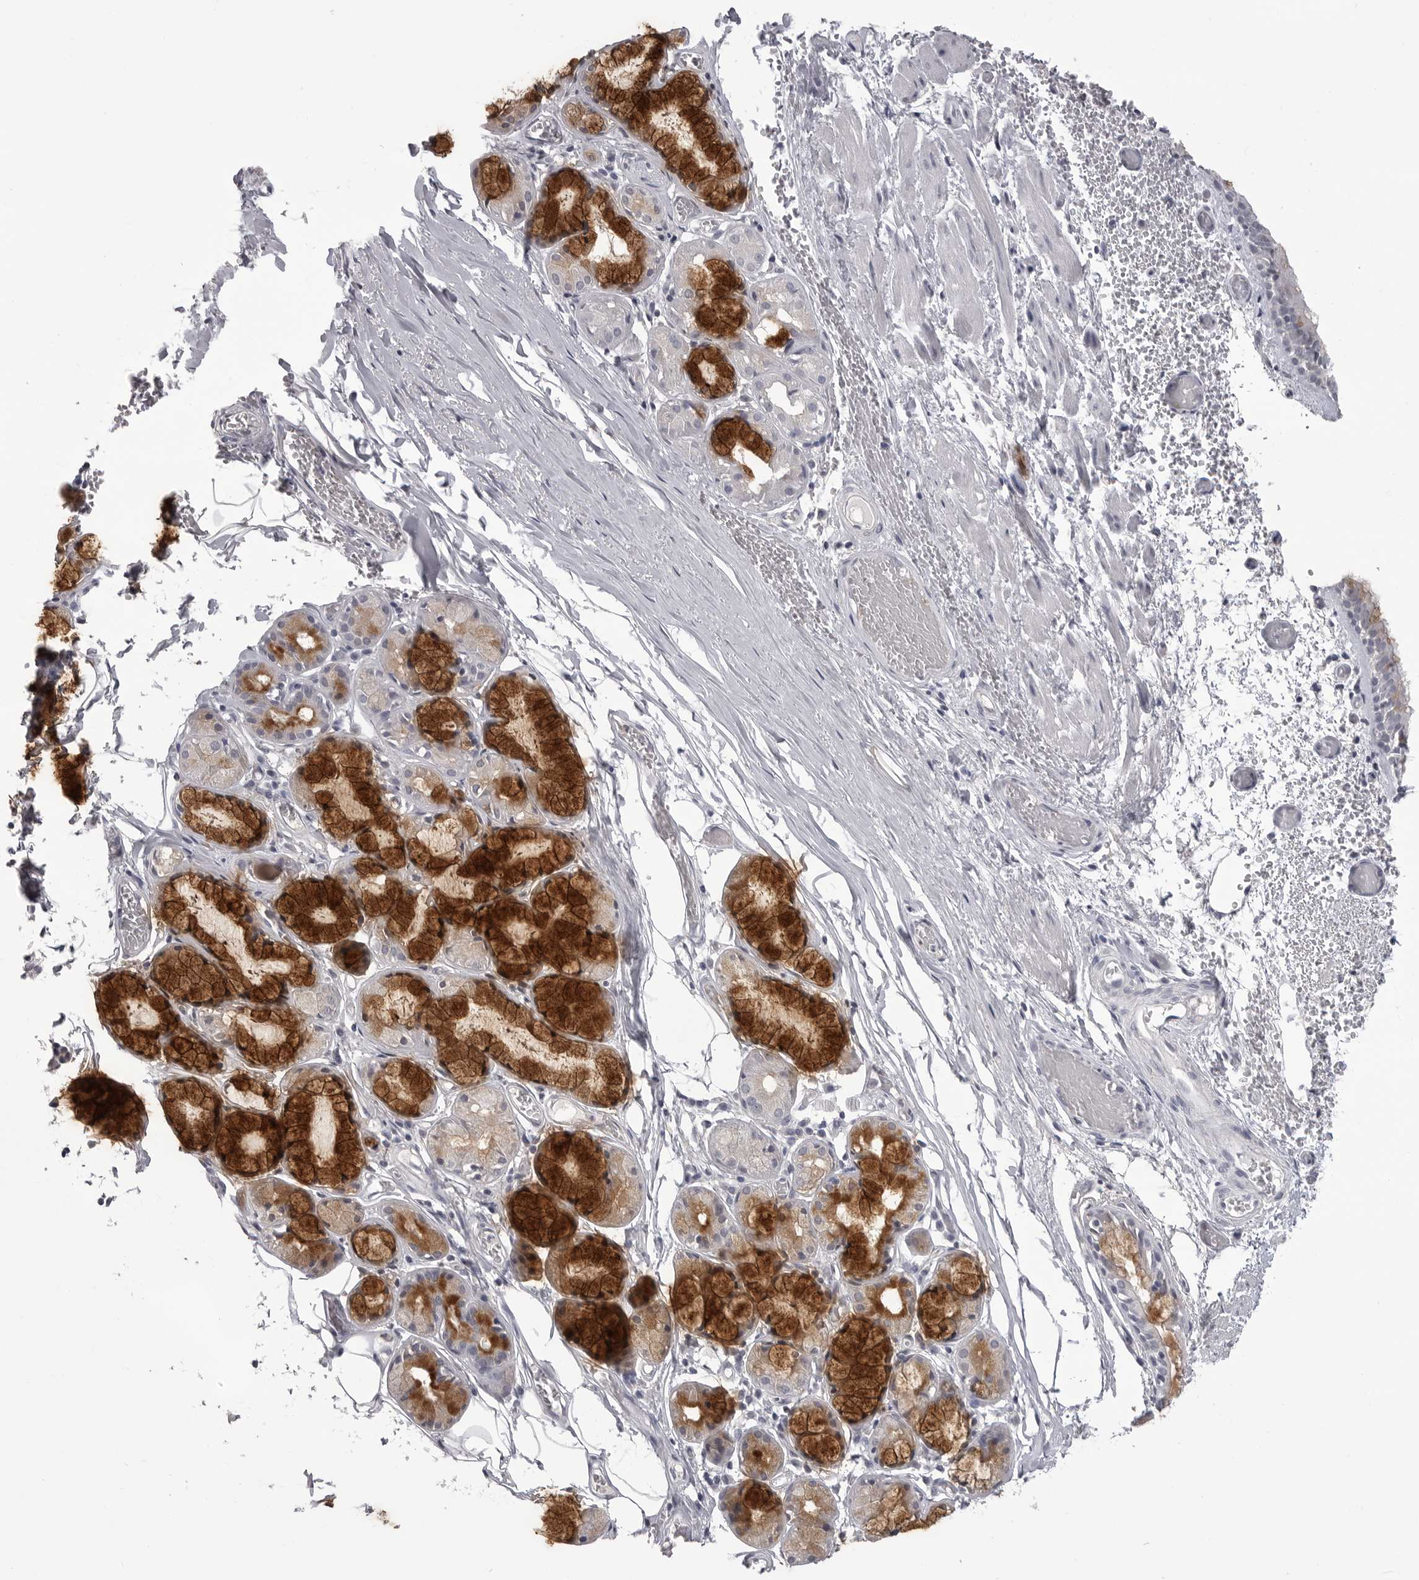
{"staining": {"intensity": "weak", "quantity": "25%-75%", "location": "cytoplasmic/membranous"}, "tissue": "bronchus", "cell_type": "Respiratory epithelial cells", "image_type": "normal", "snomed": [{"axis": "morphology", "description": "Normal tissue, NOS"}, {"axis": "topography", "description": "Bronchus"}, {"axis": "topography", "description": "Lung"}], "caption": "A brown stain shows weak cytoplasmic/membranous staining of a protein in respiratory epithelial cells of normal human bronchus. The protein of interest is stained brown, and the nuclei are stained in blue (DAB IHC with brightfield microscopy, high magnification).", "gene": "TIMP1", "patient": {"sex": "male", "age": 56}}